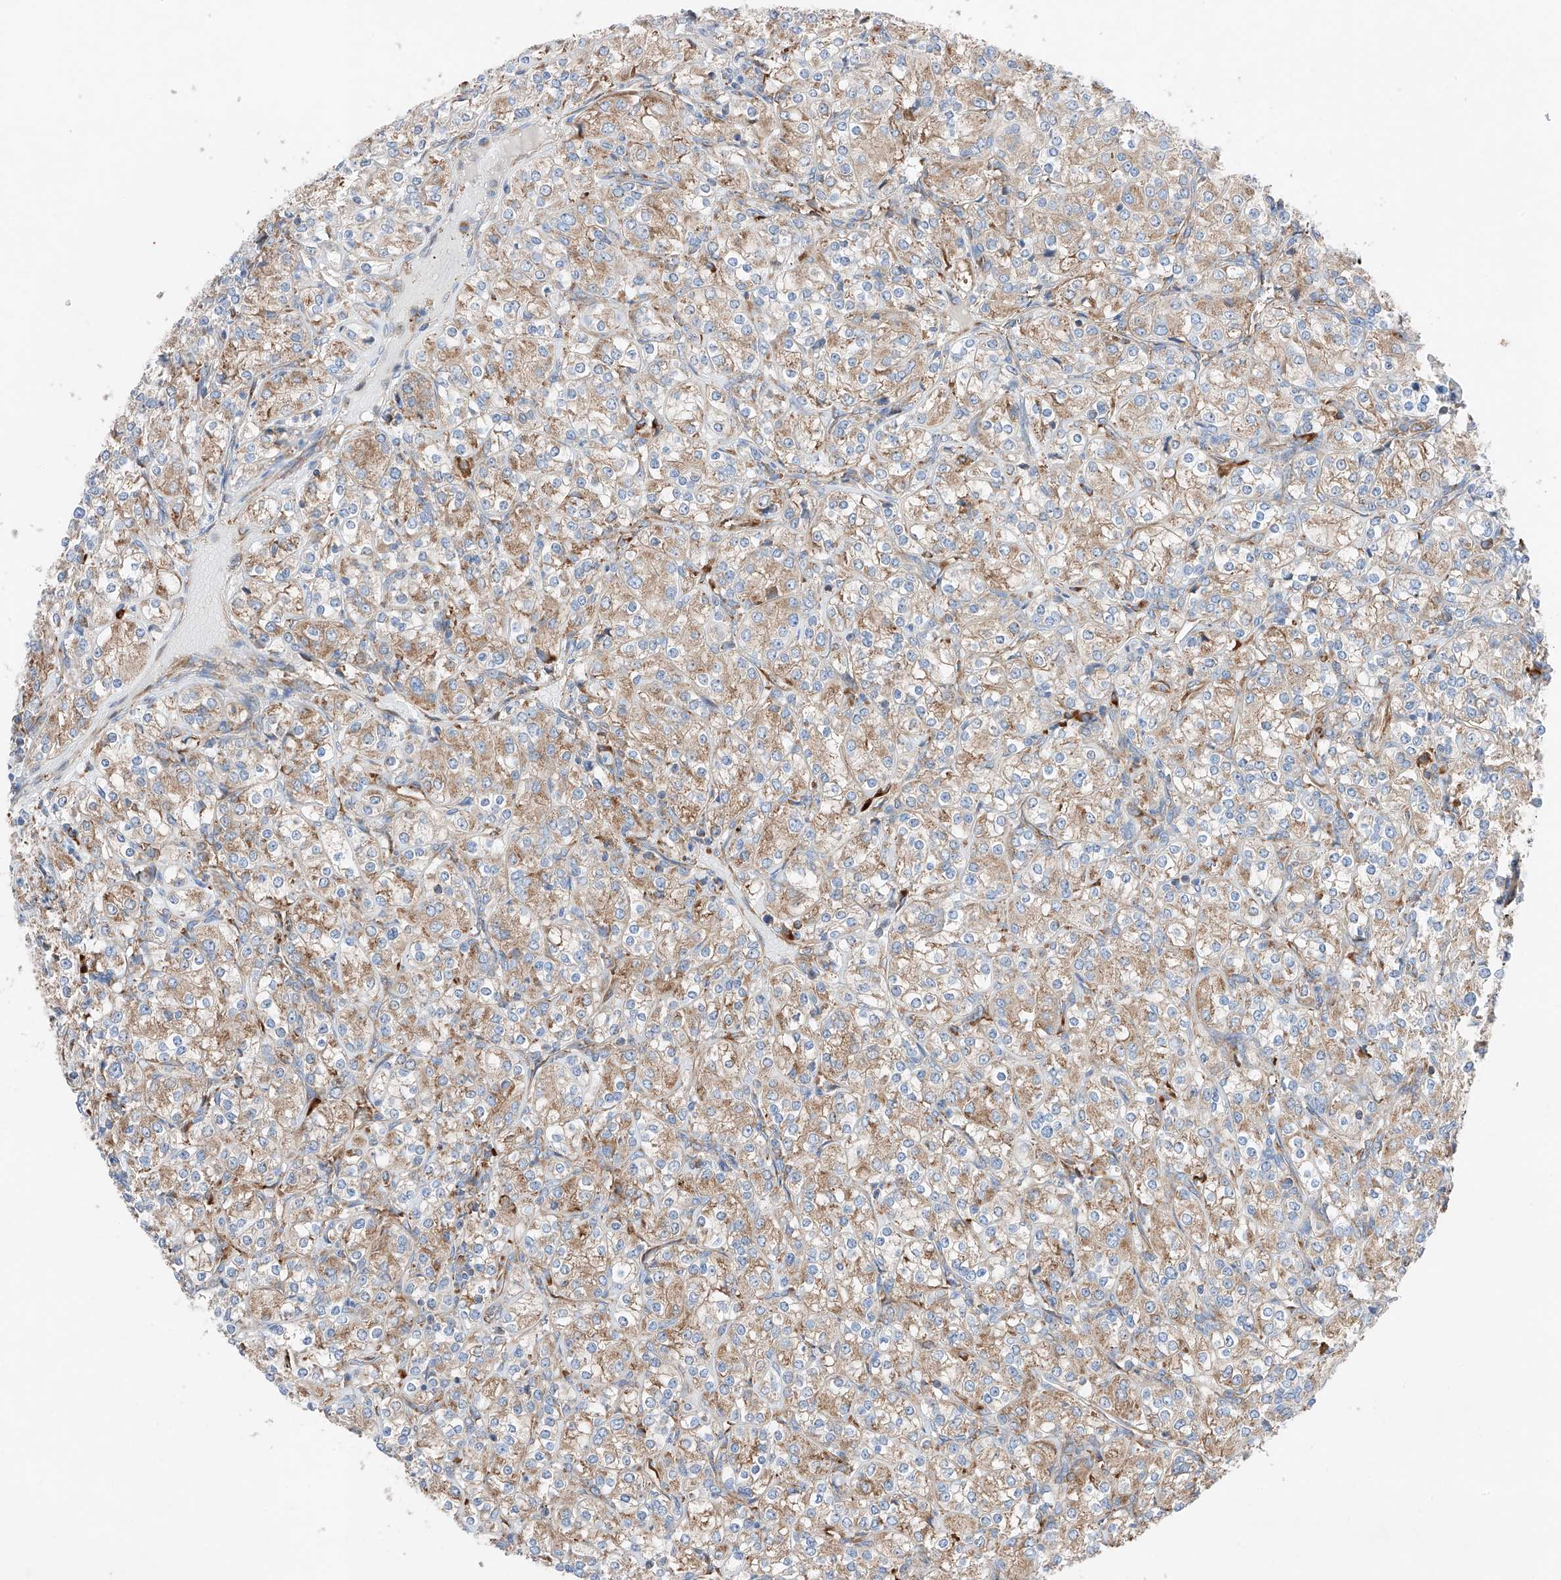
{"staining": {"intensity": "weak", "quantity": ">75%", "location": "cytoplasmic/membranous"}, "tissue": "renal cancer", "cell_type": "Tumor cells", "image_type": "cancer", "snomed": [{"axis": "morphology", "description": "Adenocarcinoma, NOS"}, {"axis": "topography", "description": "Kidney"}], "caption": "High-magnification brightfield microscopy of adenocarcinoma (renal) stained with DAB (brown) and counterstained with hematoxylin (blue). tumor cells exhibit weak cytoplasmic/membranous staining is appreciated in approximately>75% of cells.", "gene": "CRELD1", "patient": {"sex": "male", "age": 77}}